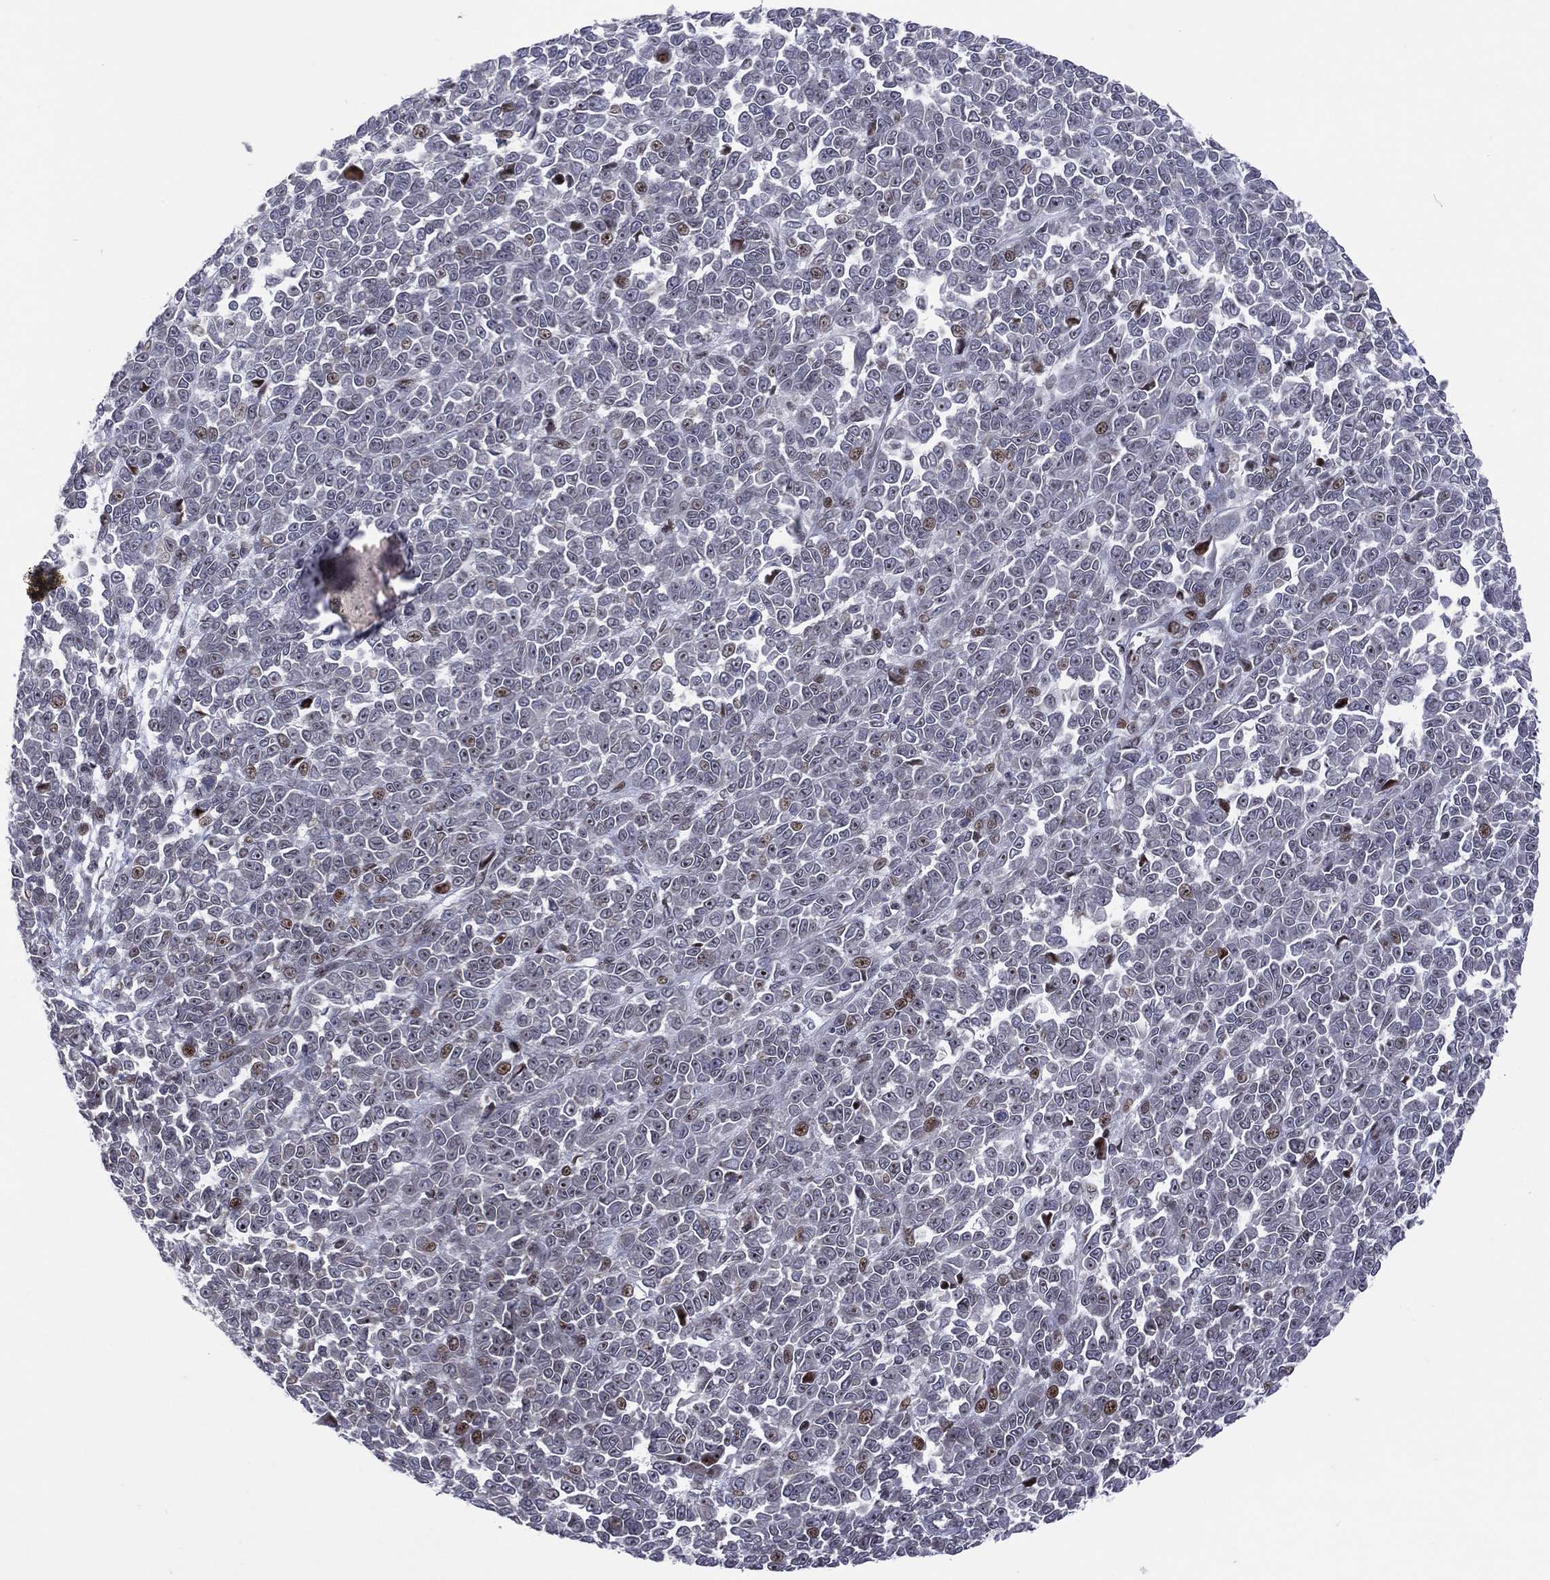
{"staining": {"intensity": "moderate", "quantity": "<25%", "location": "nuclear"}, "tissue": "melanoma", "cell_type": "Tumor cells", "image_type": "cancer", "snomed": [{"axis": "morphology", "description": "Malignant melanoma, NOS"}, {"axis": "topography", "description": "Skin"}], "caption": "Malignant melanoma stained with IHC reveals moderate nuclear staining in about <25% of tumor cells.", "gene": "DBF4B", "patient": {"sex": "female", "age": 95}}